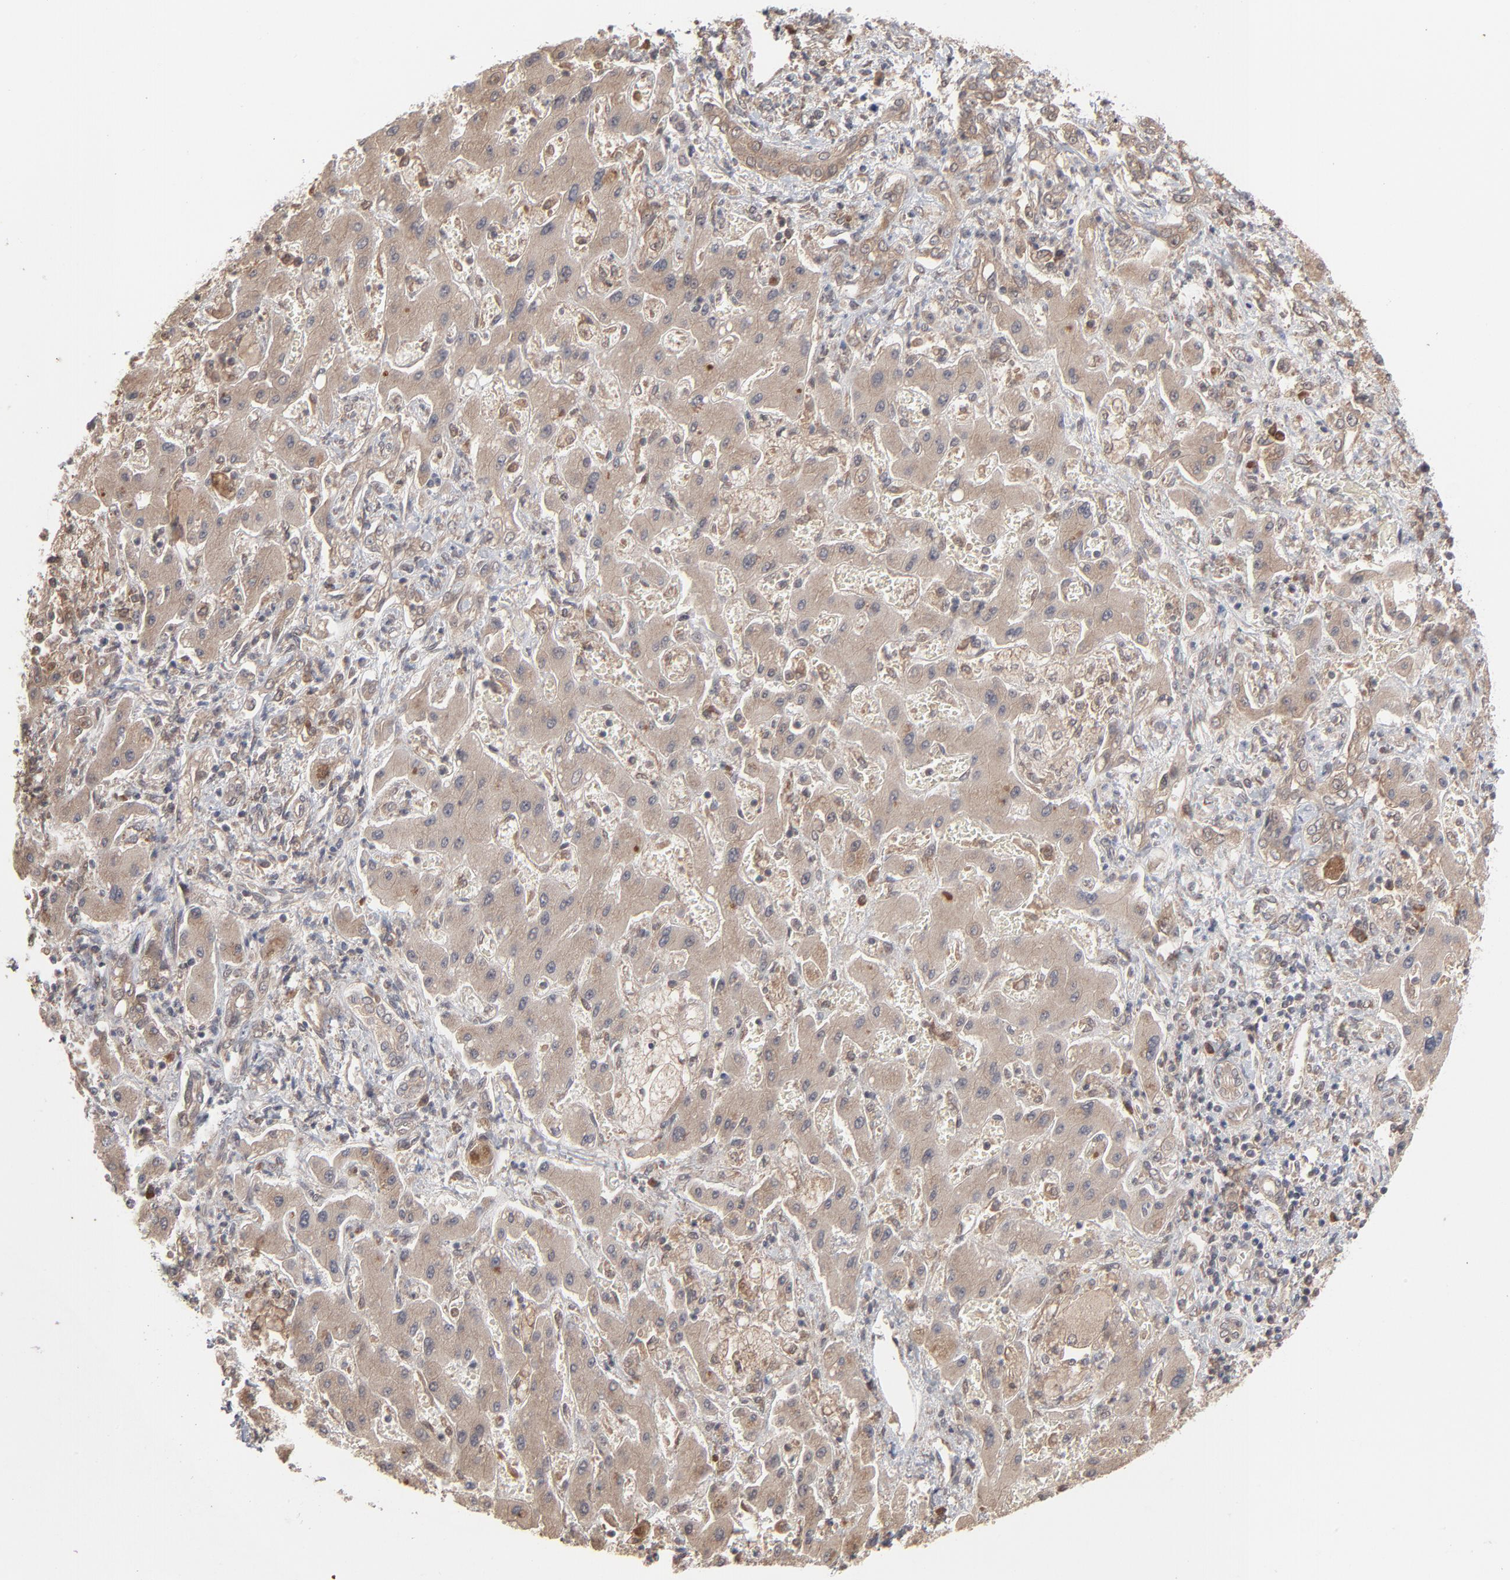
{"staining": {"intensity": "weak", "quantity": ">75%", "location": "cytoplasmic/membranous"}, "tissue": "liver cancer", "cell_type": "Tumor cells", "image_type": "cancer", "snomed": [{"axis": "morphology", "description": "Cholangiocarcinoma"}, {"axis": "topography", "description": "Liver"}], "caption": "Liver cancer (cholangiocarcinoma) stained with immunohistochemistry shows weak cytoplasmic/membranous positivity in about >75% of tumor cells. (DAB (3,3'-diaminobenzidine) IHC with brightfield microscopy, high magnification).", "gene": "SCFD1", "patient": {"sex": "male", "age": 50}}